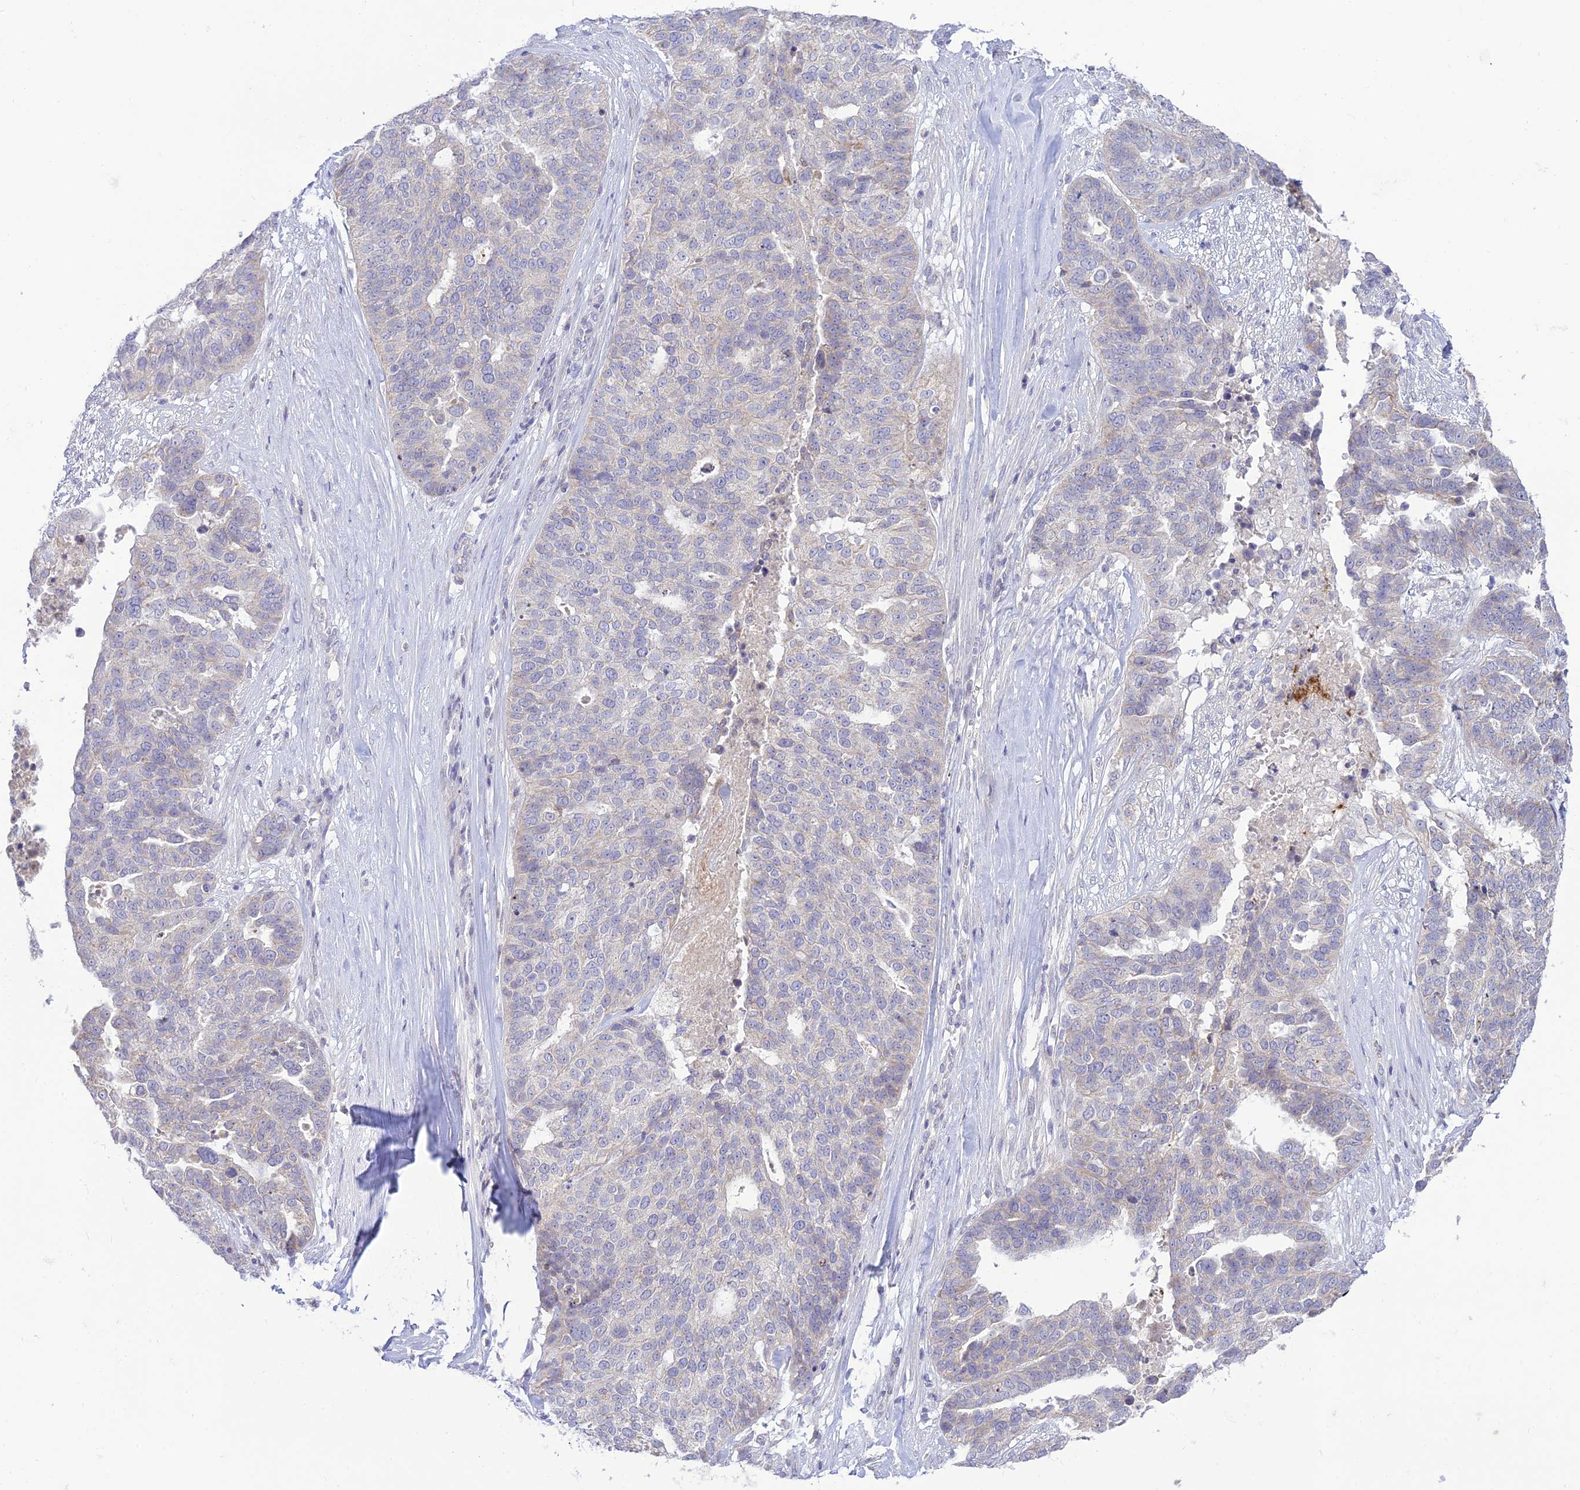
{"staining": {"intensity": "weak", "quantity": "<25%", "location": "cytoplasmic/membranous"}, "tissue": "ovarian cancer", "cell_type": "Tumor cells", "image_type": "cancer", "snomed": [{"axis": "morphology", "description": "Cystadenocarcinoma, serous, NOS"}, {"axis": "topography", "description": "Ovary"}], "caption": "Ovarian serous cystadenocarcinoma was stained to show a protein in brown. There is no significant expression in tumor cells. (DAB (3,3'-diaminobenzidine) IHC, high magnification).", "gene": "TMEM40", "patient": {"sex": "female", "age": 59}}